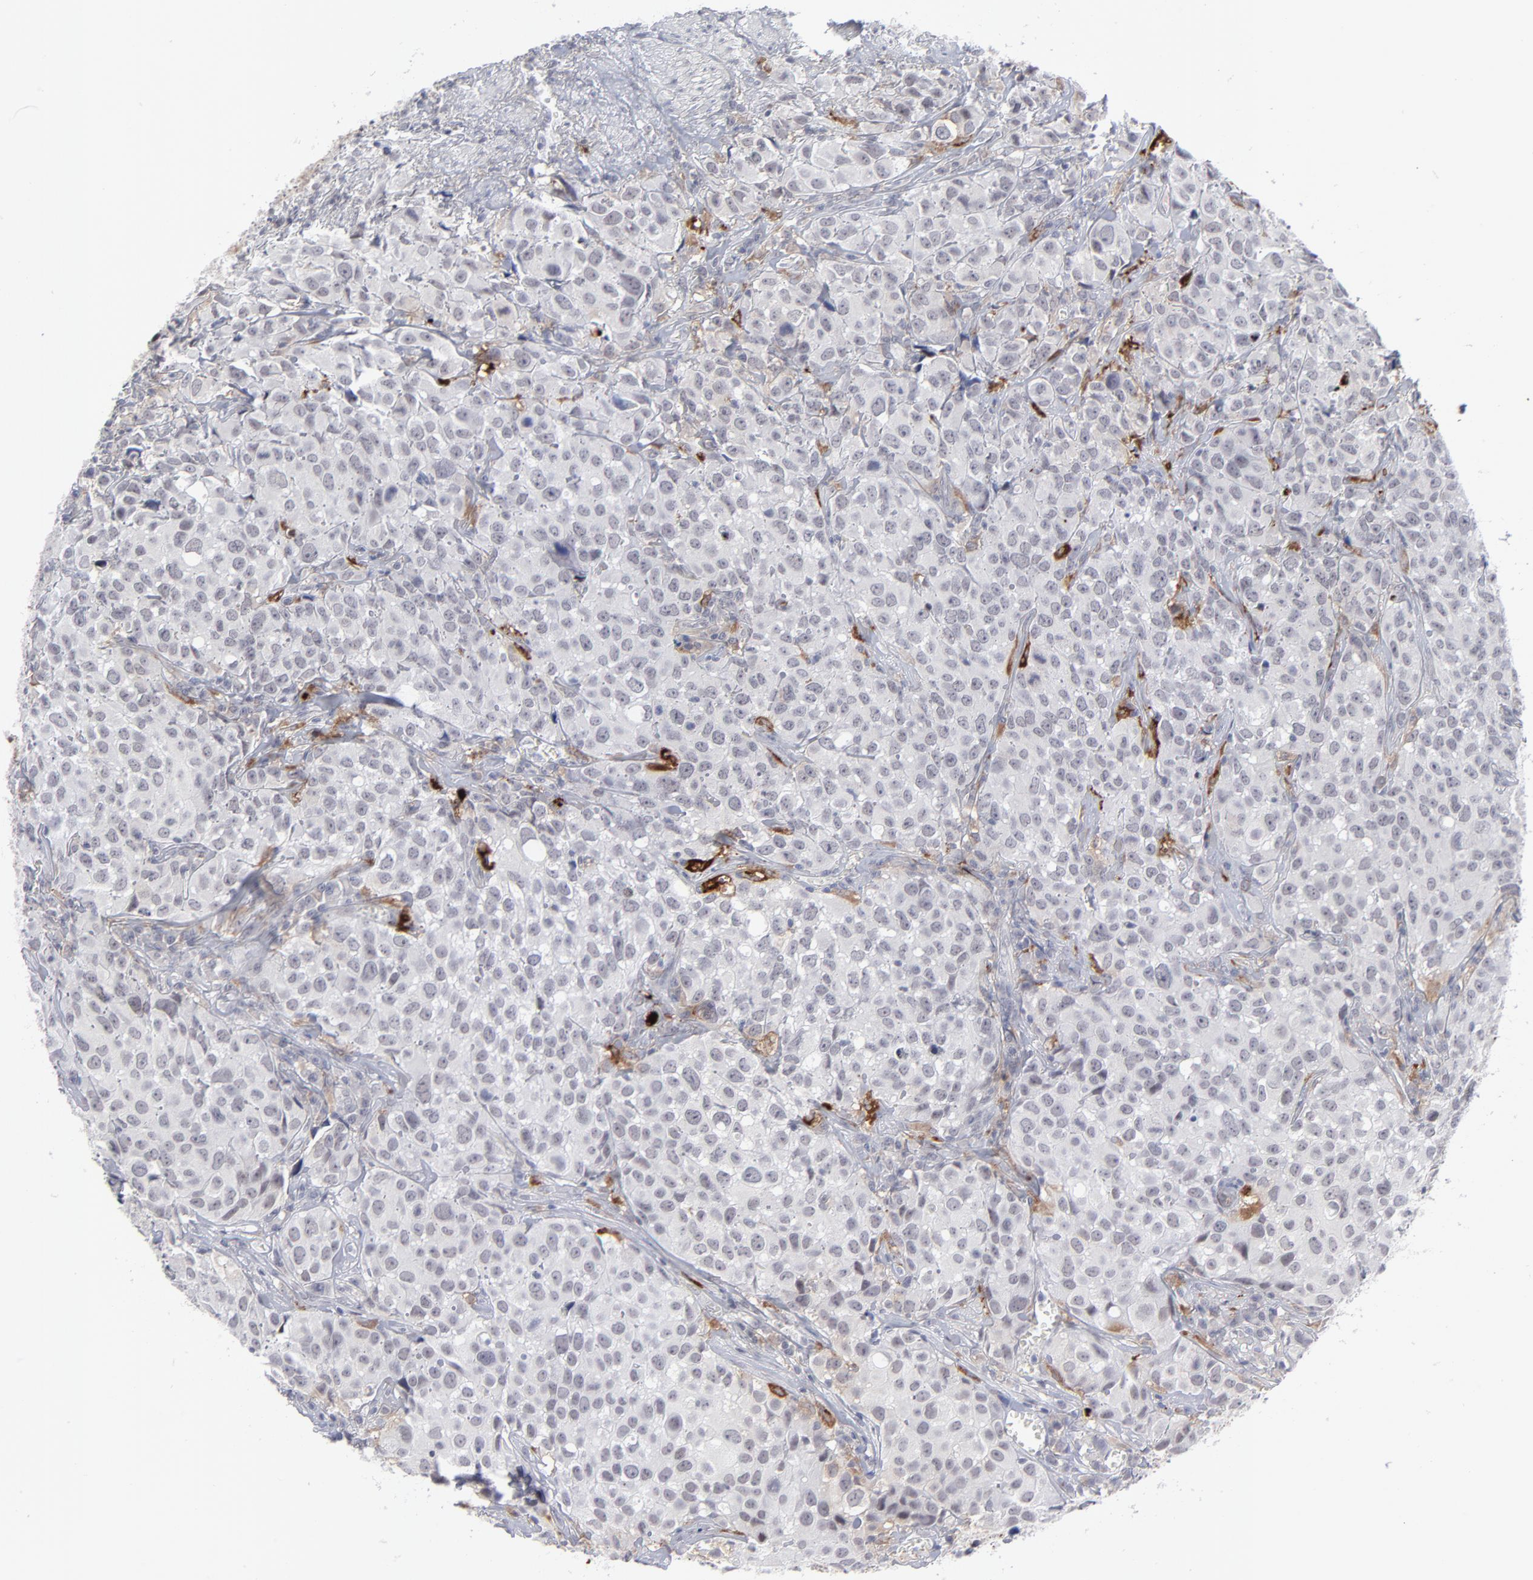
{"staining": {"intensity": "negative", "quantity": "none", "location": "none"}, "tissue": "urothelial cancer", "cell_type": "Tumor cells", "image_type": "cancer", "snomed": [{"axis": "morphology", "description": "Urothelial carcinoma, High grade"}, {"axis": "topography", "description": "Urinary bladder"}], "caption": "Immunohistochemical staining of urothelial cancer reveals no significant expression in tumor cells. (DAB (3,3'-diaminobenzidine) IHC visualized using brightfield microscopy, high magnification).", "gene": "CCR2", "patient": {"sex": "female", "age": 75}}